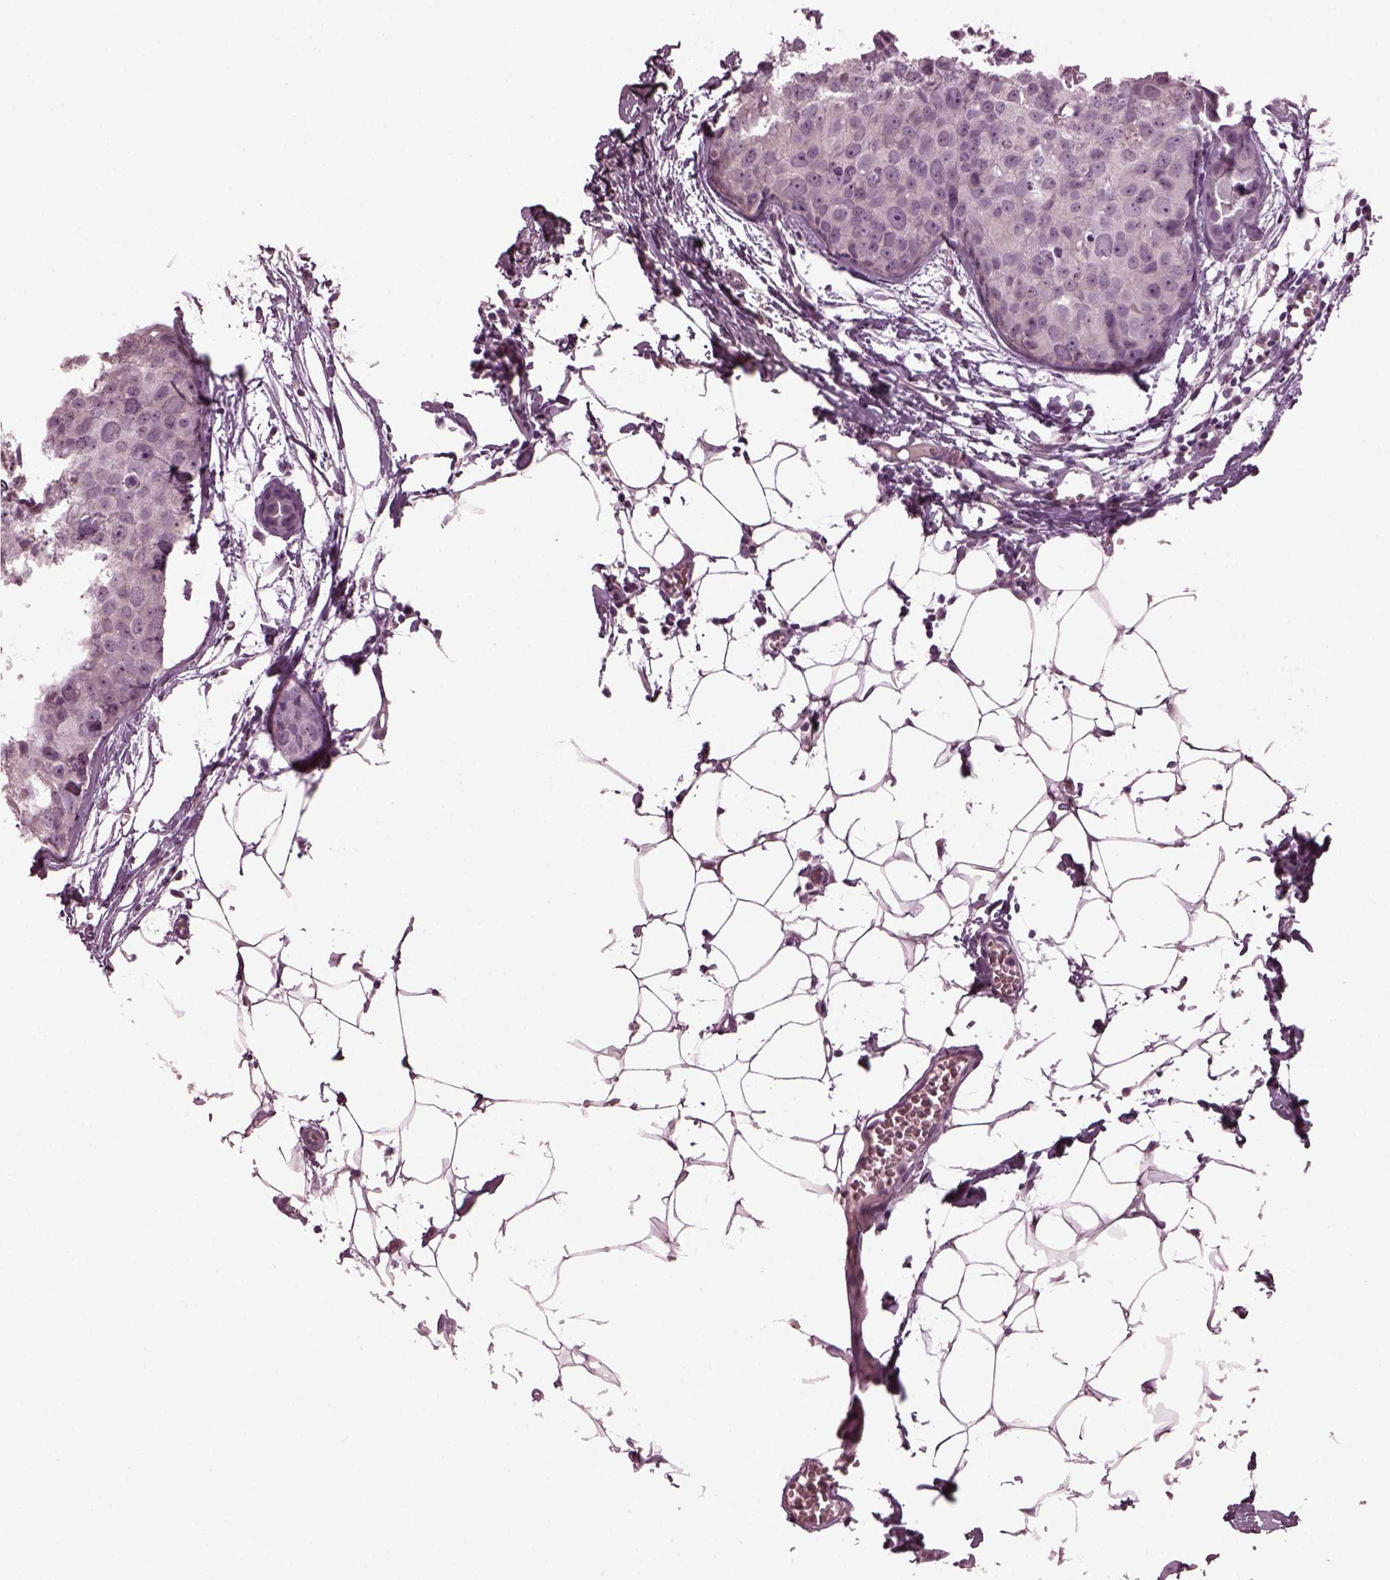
{"staining": {"intensity": "negative", "quantity": "none", "location": "none"}, "tissue": "breast cancer", "cell_type": "Tumor cells", "image_type": "cancer", "snomed": [{"axis": "morphology", "description": "Duct carcinoma"}, {"axis": "topography", "description": "Breast"}], "caption": "Histopathology image shows no significant protein staining in tumor cells of breast cancer.", "gene": "CLCN4", "patient": {"sex": "female", "age": 38}}